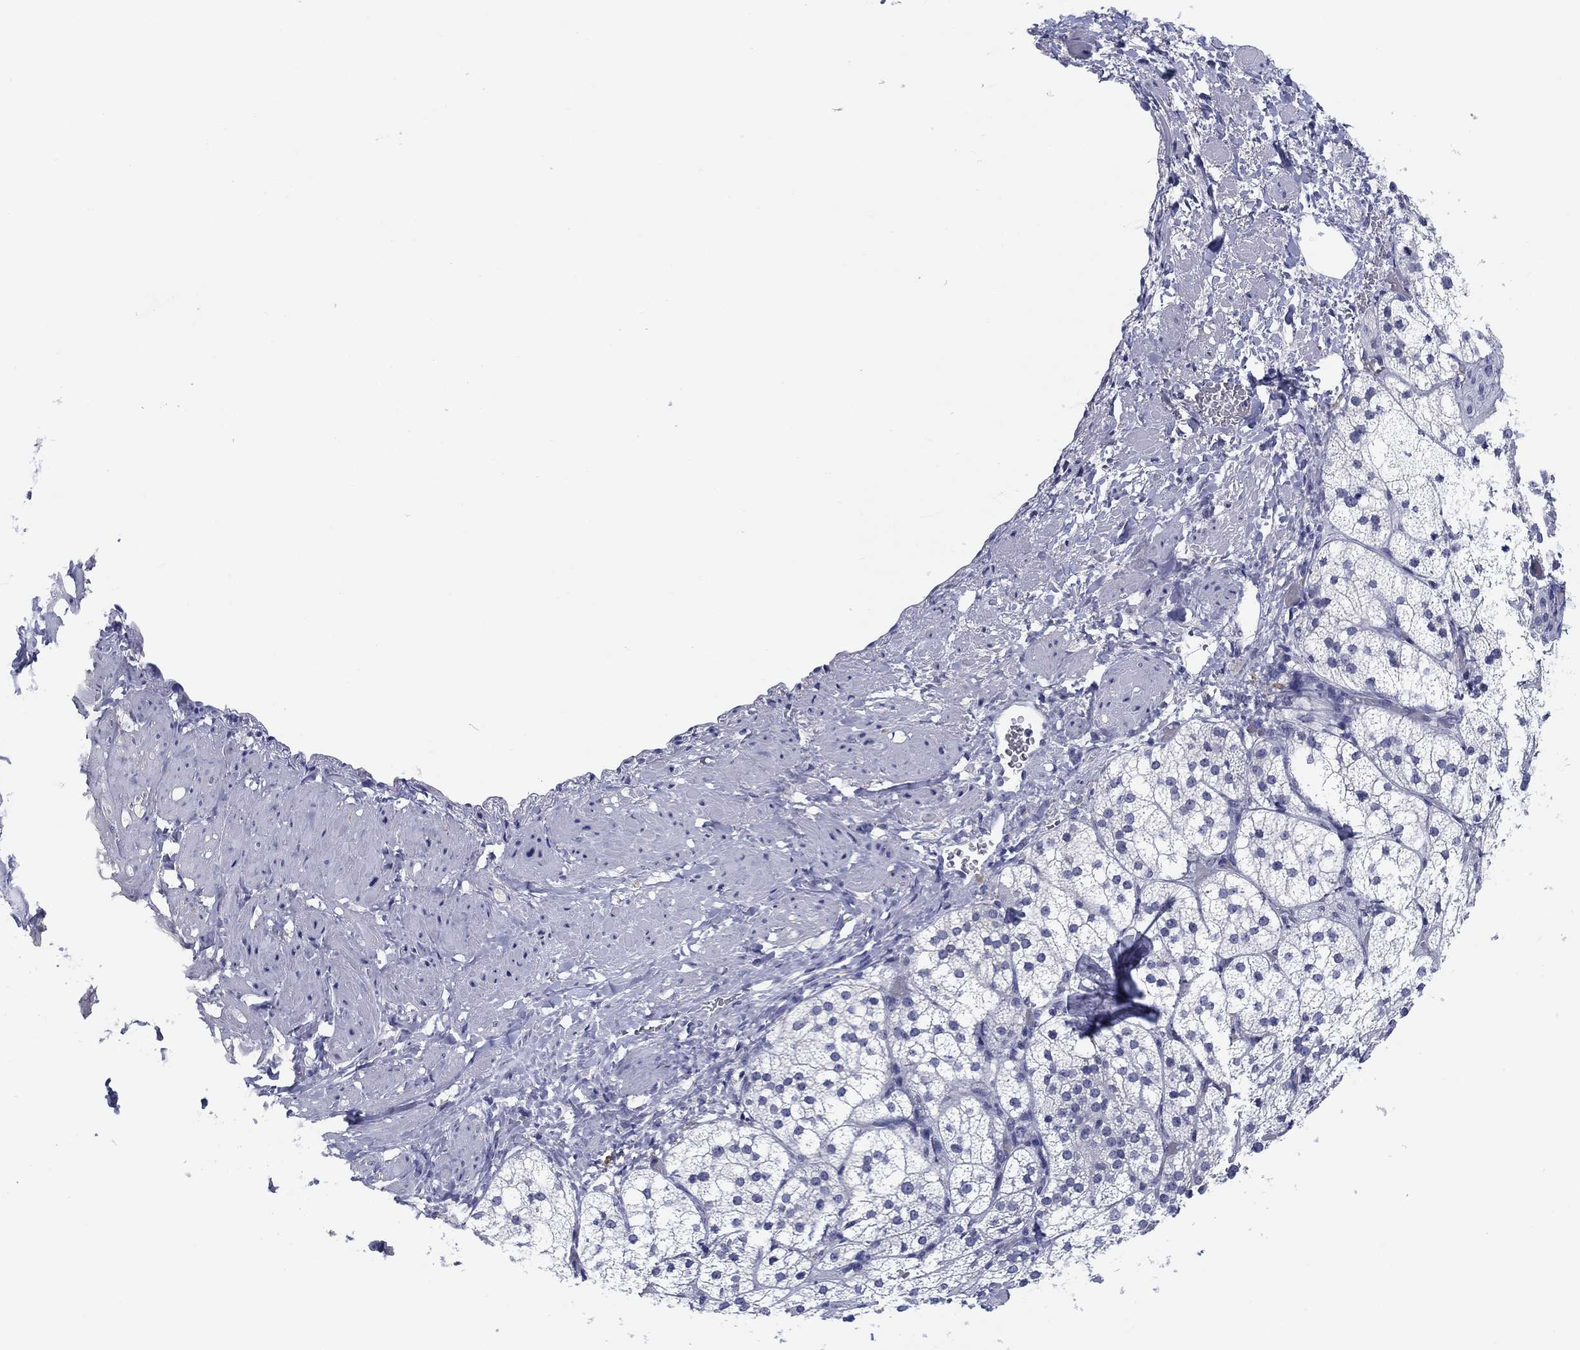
{"staining": {"intensity": "negative", "quantity": "none", "location": "none"}, "tissue": "adrenal gland", "cell_type": "Glandular cells", "image_type": "normal", "snomed": [{"axis": "morphology", "description": "Normal tissue, NOS"}, {"axis": "topography", "description": "Adrenal gland"}], "caption": "Immunohistochemistry photomicrograph of unremarkable human adrenal gland stained for a protein (brown), which exhibits no positivity in glandular cells.", "gene": "OTUB2", "patient": {"sex": "female", "age": 60}}